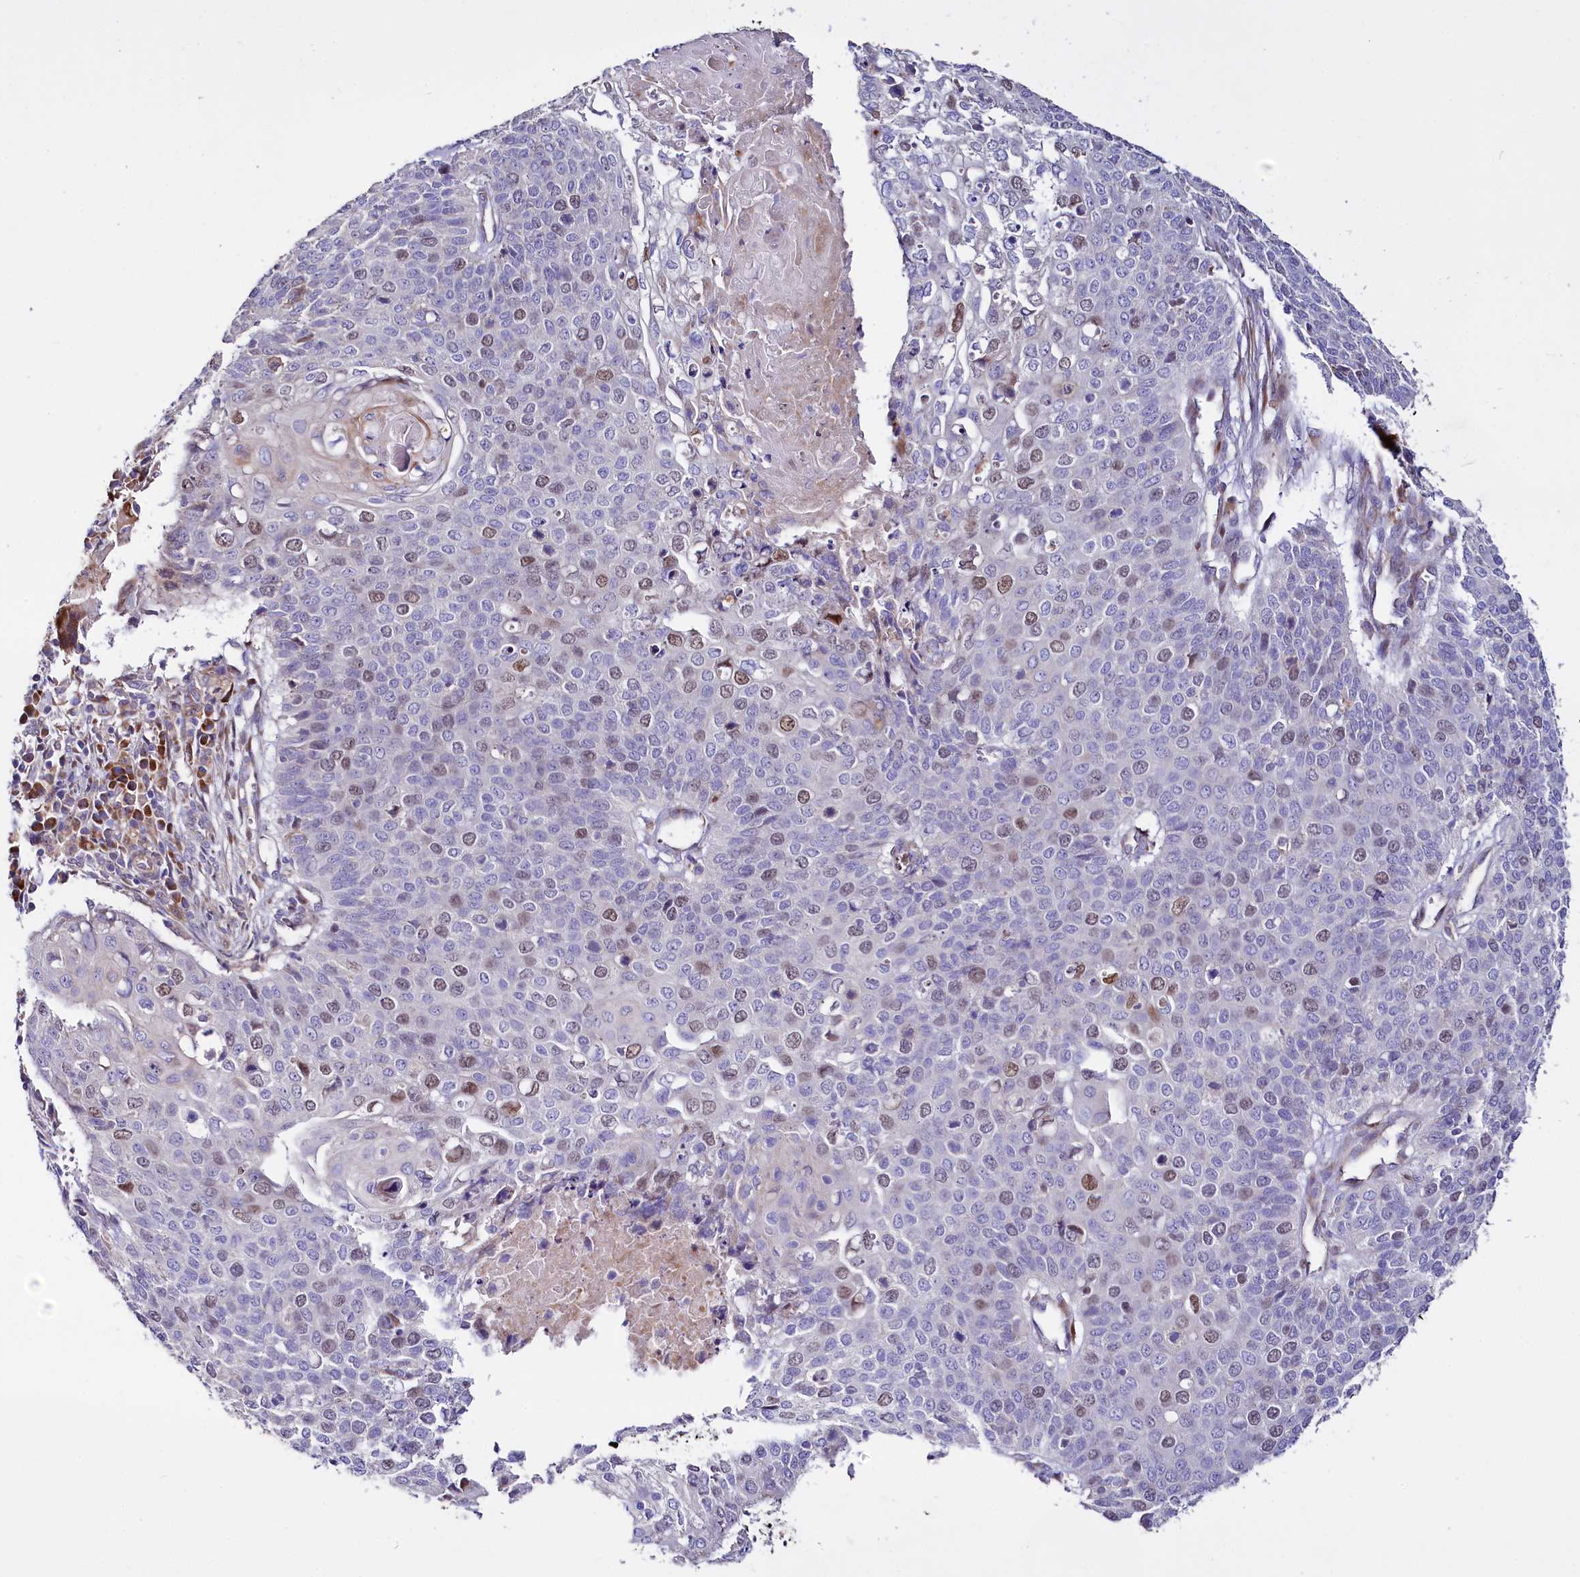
{"staining": {"intensity": "moderate", "quantity": "<25%", "location": "nuclear"}, "tissue": "cervical cancer", "cell_type": "Tumor cells", "image_type": "cancer", "snomed": [{"axis": "morphology", "description": "Squamous cell carcinoma, NOS"}, {"axis": "topography", "description": "Cervix"}], "caption": "This micrograph displays squamous cell carcinoma (cervical) stained with IHC to label a protein in brown. The nuclear of tumor cells show moderate positivity for the protein. Nuclei are counter-stained blue.", "gene": "WNT8A", "patient": {"sex": "female", "age": 39}}